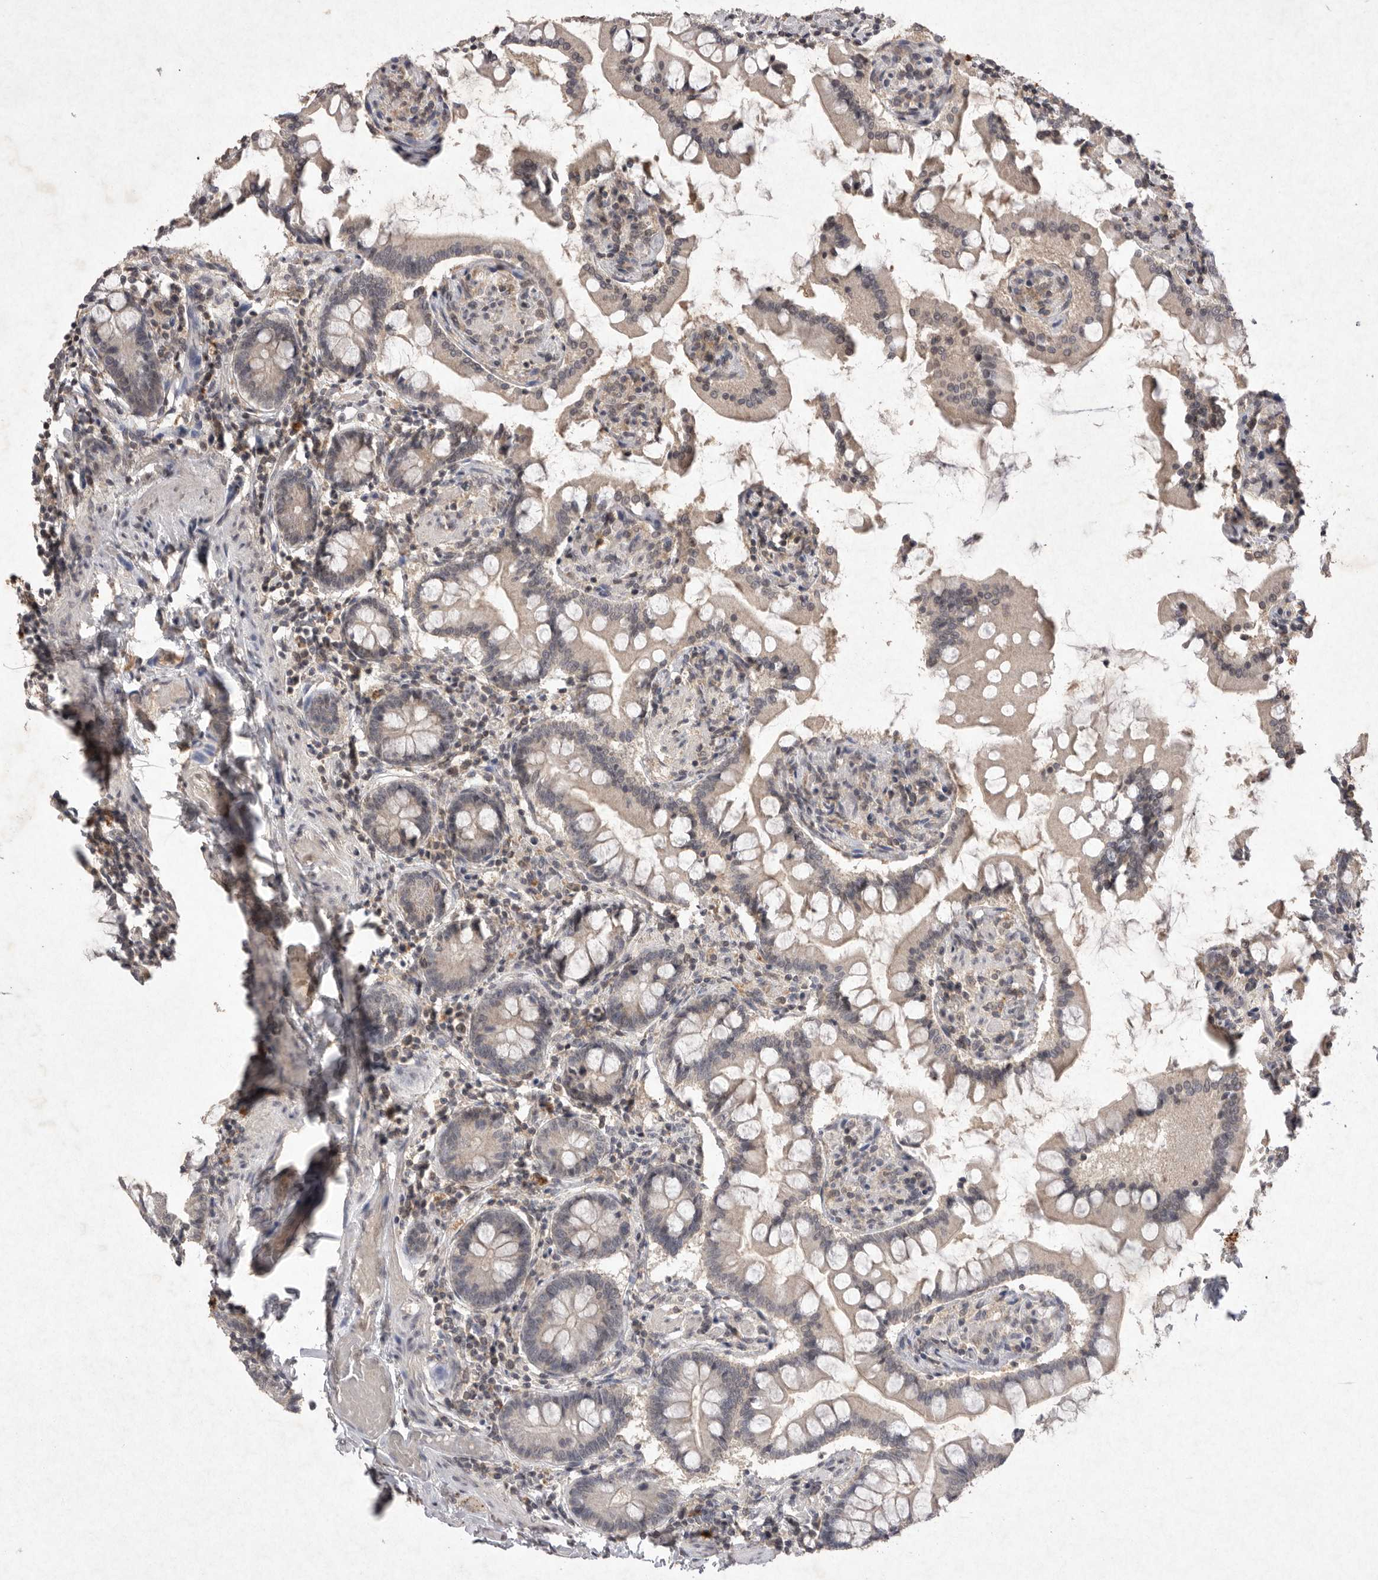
{"staining": {"intensity": "negative", "quantity": "none", "location": "none"}, "tissue": "small intestine", "cell_type": "Glandular cells", "image_type": "normal", "snomed": [{"axis": "morphology", "description": "Normal tissue, NOS"}, {"axis": "topography", "description": "Small intestine"}], "caption": "The immunohistochemistry (IHC) histopathology image has no significant positivity in glandular cells of small intestine. (DAB immunohistochemistry, high magnification).", "gene": "APLNR", "patient": {"sex": "male", "age": 41}}